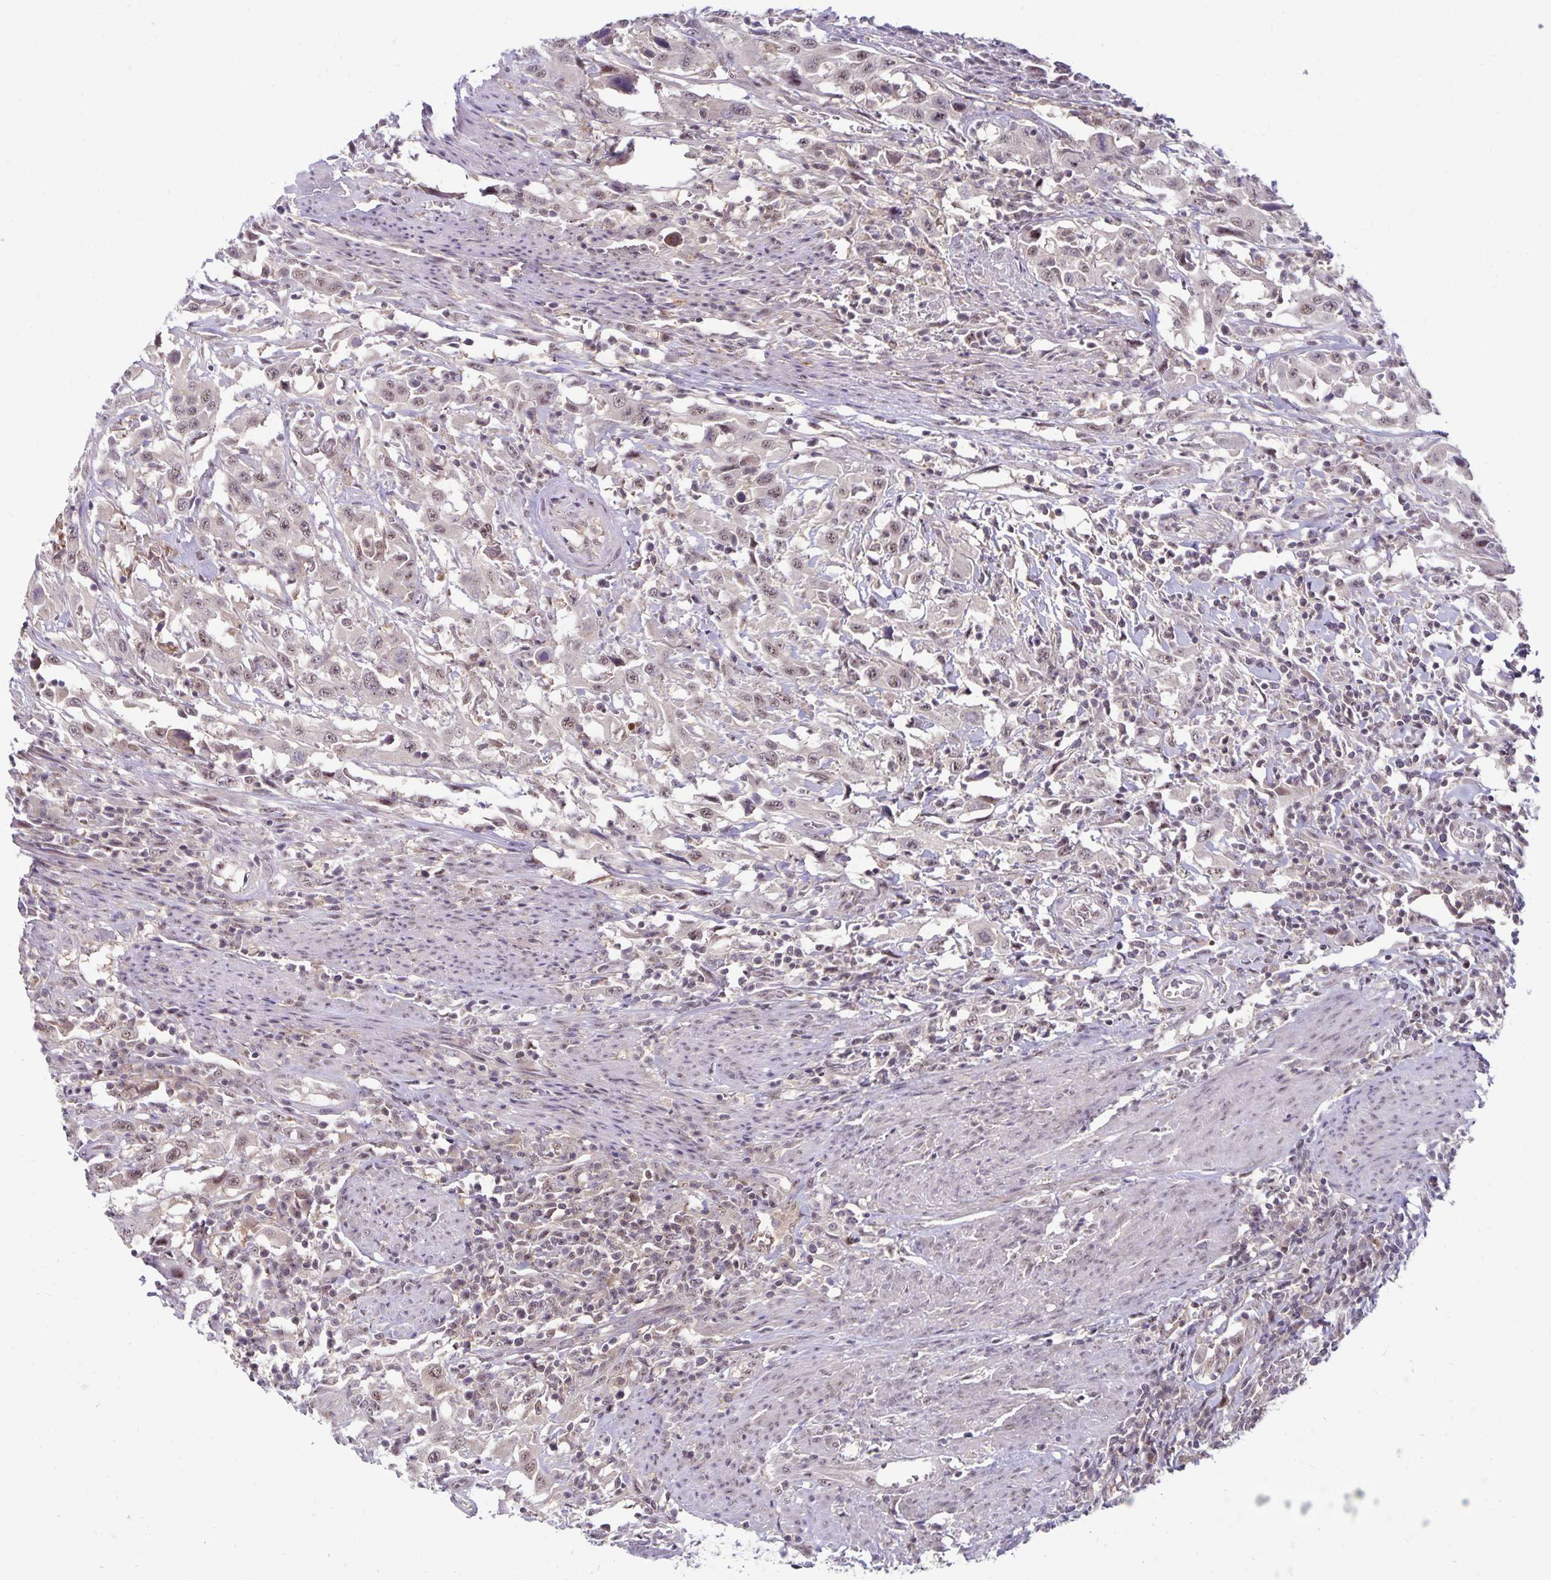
{"staining": {"intensity": "weak", "quantity": "<25%", "location": "nuclear"}, "tissue": "urothelial cancer", "cell_type": "Tumor cells", "image_type": "cancer", "snomed": [{"axis": "morphology", "description": "Urothelial carcinoma, High grade"}, {"axis": "topography", "description": "Urinary bladder"}], "caption": "A high-resolution histopathology image shows immunohistochemistry staining of urothelial carcinoma (high-grade), which demonstrates no significant positivity in tumor cells. (DAB (3,3'-diaminobenzidine) IHC visualized using brightfield microscopy, high magnification).", "gene": "EXOC6B", "patient": {"sex": "male", "age": 61}}